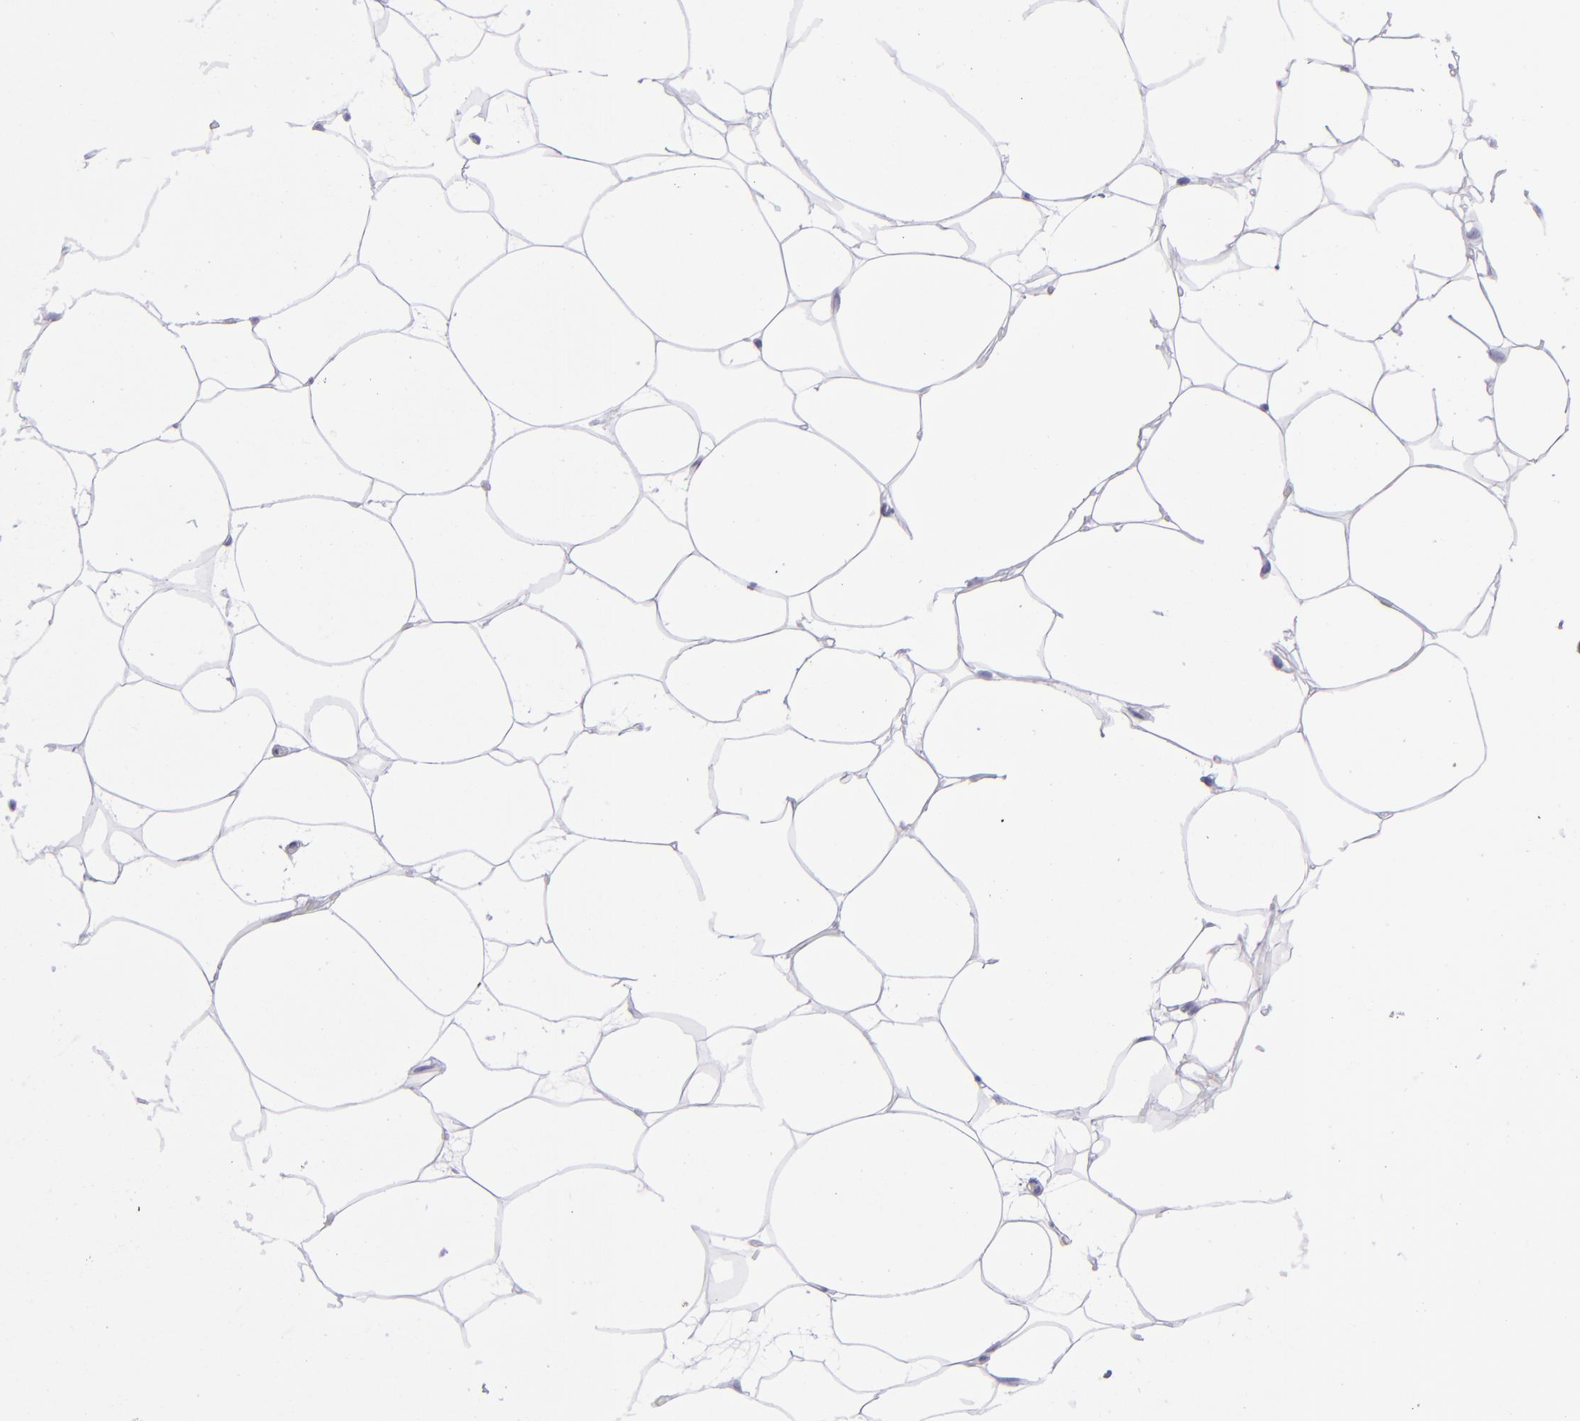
{"staining": {"intensity": "negative", "quantity": "none", "location": "none"}, "tissue": "adipose tissue", "cell_type": "Adipocytes", "image_type": "normal", "snomed": [{"axis": "morphology", "description": "Normal tissue, NOS"}, {"axis": "morphology", "description": "Duct carcinoma"}, {"axis": "topography", "description": "Breast"}, {"axis": "topography", "description": "Adipose tissue"}], "caption": "Immunohistochemical staining of benign adipose tissue reveals no significant staining in adipocytes.", "gene": "TYRP1", "patient": {"sex": "female", "age": 37}}